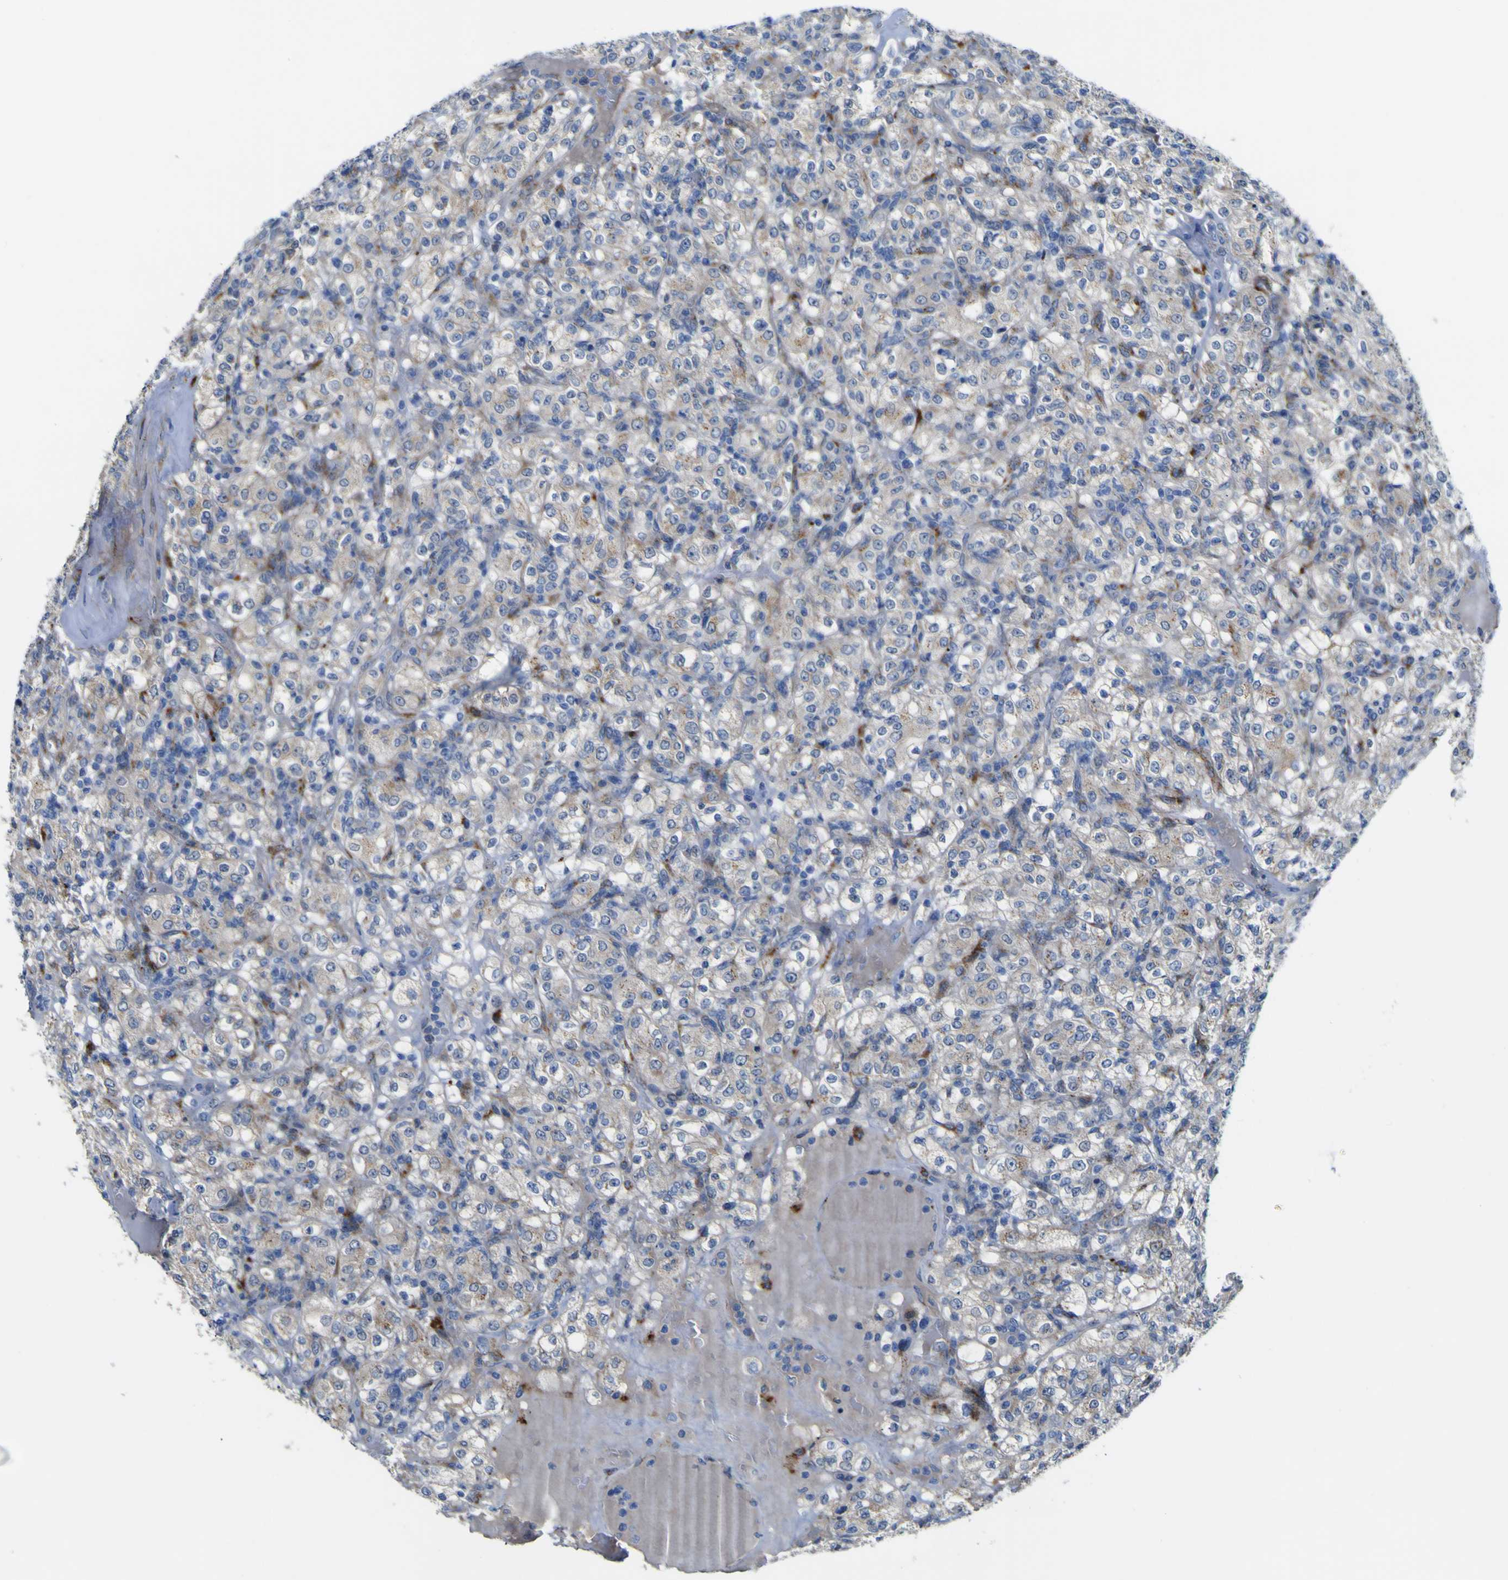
{"staining": {"intensity": "weak", "quantity": ">75%", "location": "cytoplasmic/membranous"}, "tissue": "renal cancer", "cell_type": "Tumor cells", "image_type": "cancer", "snomed": [{"axis": "morphology", "description": "Normal tissue, NOS"}, {"axis": "morphology", "description": "Adenocarcinoma, NOS"}, {"axis": "topography", "description": "Kidney"}], "caption": "A photomicrograph of renal cancer stained for a protein demonstrates weak cytoplasmic/membranous brown staining in tumor cells.", "gene": "PTPRF", "patient": {"sex": "female", "age": 72}}